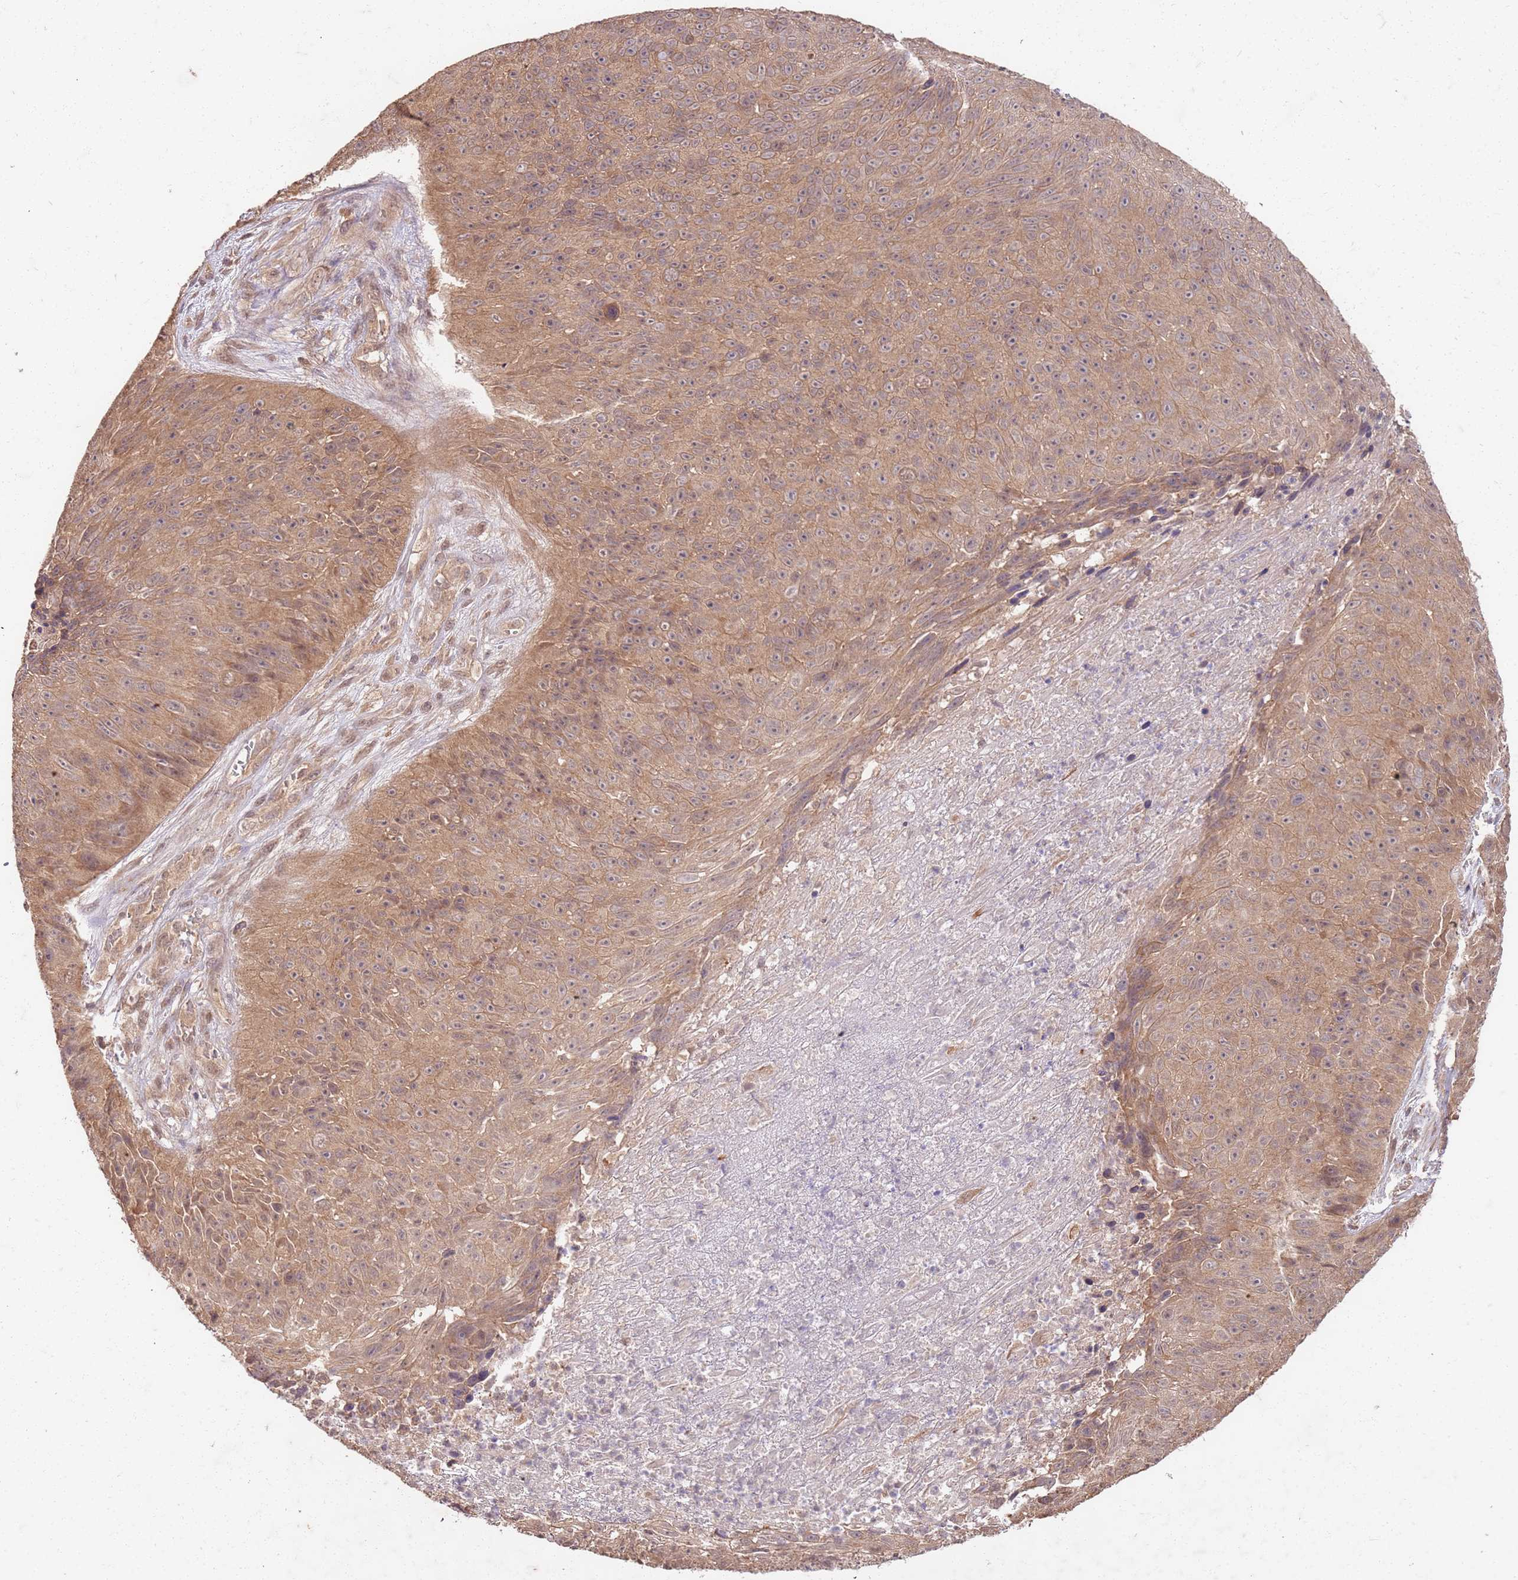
{"staining": {"intensity": "weak", "quantity": ">75%", "location": "cytoplasmic/membranous"}, "tissue": "skin cancer", "cell_type": "Tumor cells", "image_type": "cancer", "snomed": [{"axis": "morphology", "description": "Squamous cell carcinoma, NOS"}, {"axis": "topography", "description": "Skin"}], "caption": "Squamous cell carcinoma (skin) stained for a protein (brown) shows weak cytoplasmic/membranous positive staining in approximately >75% of tumor cells.", "gene": "UBE3A", "patient": {"sex": "female", "age": 87}}